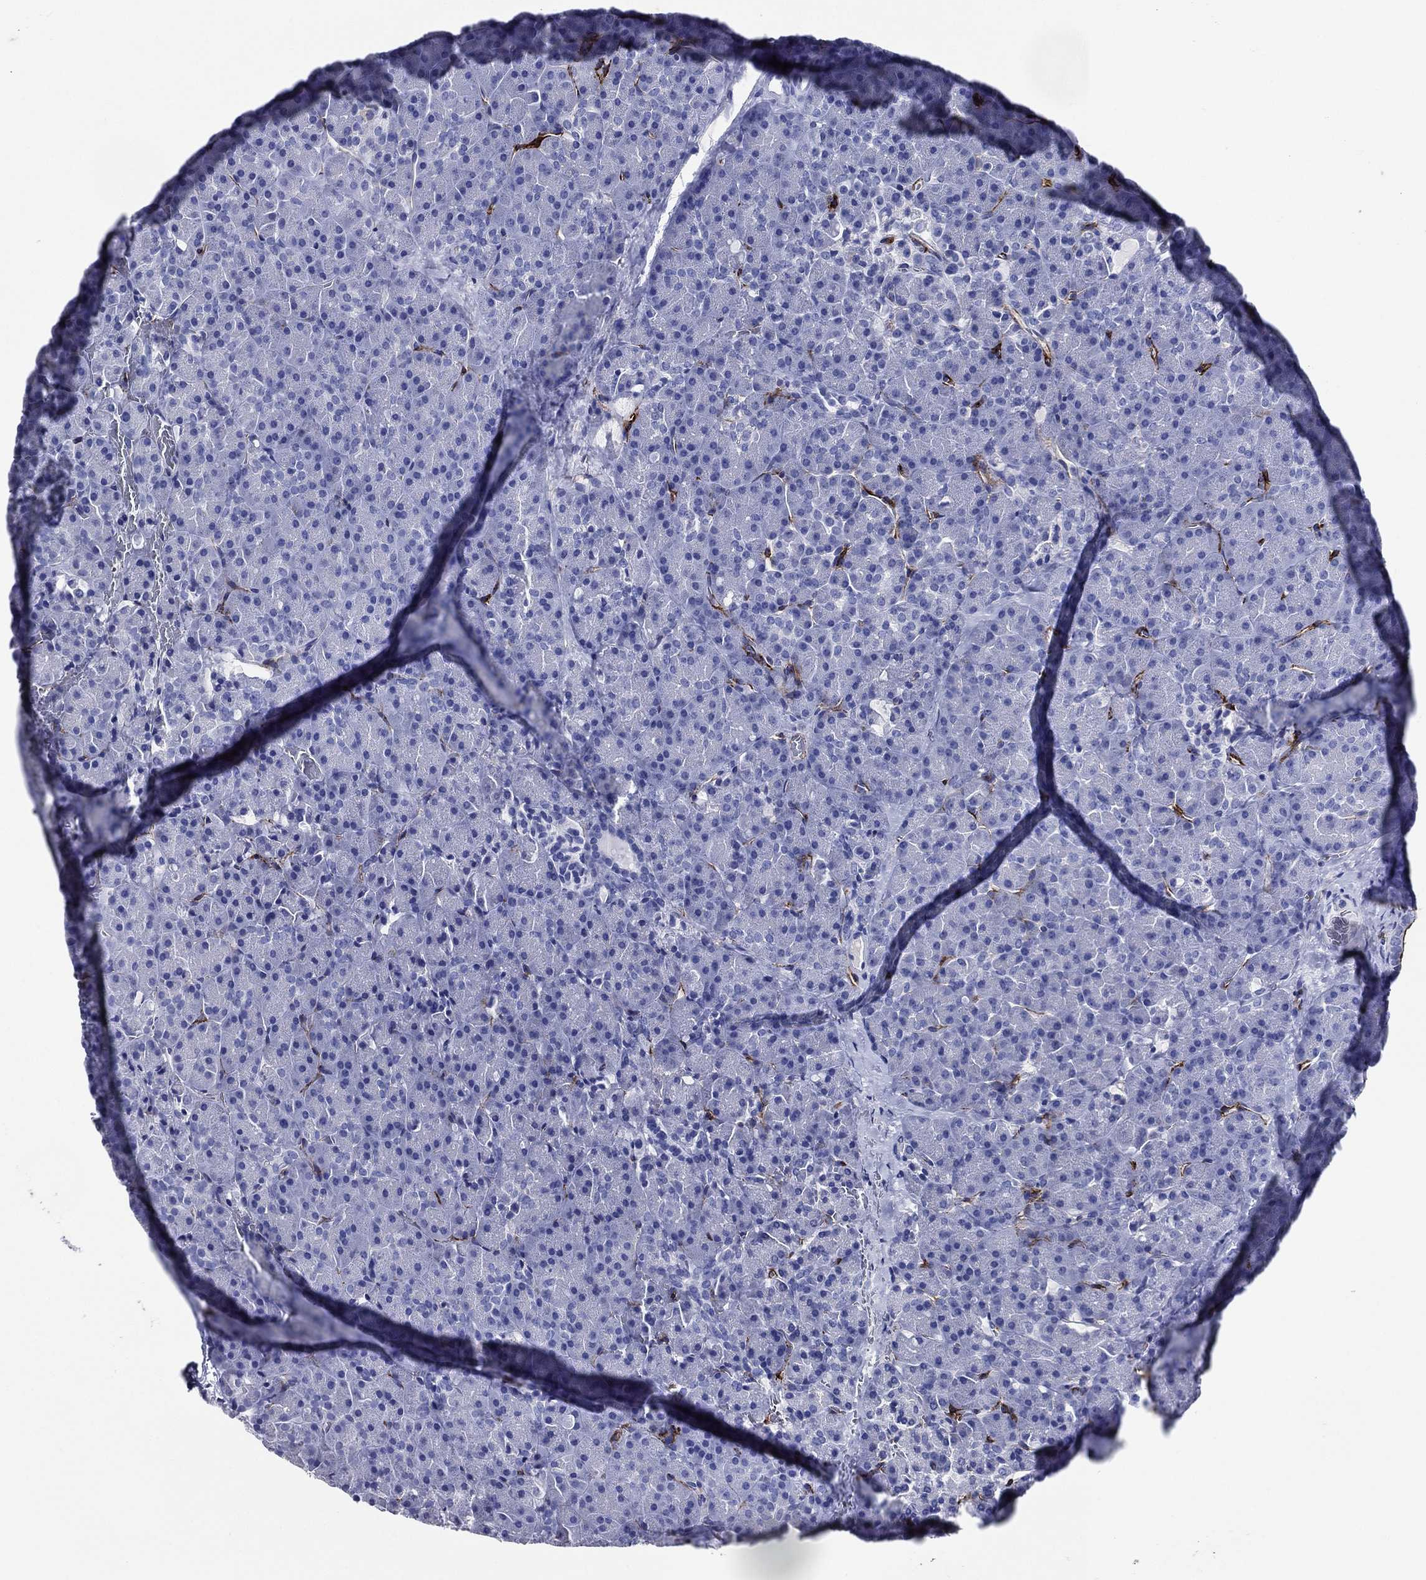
{"staining": {"intensity": "strong", "quantity": "<25%", "location": "cytoplasmic/membranous"}, "tissue": "pancreas", "cell_type": "Exocrine glandular cells", "image_type": "normal", "snomed": [{"axis": "morphology", "description": "Normal tissue, NOS"}, {"axis": "topography", "description": "Pancreas"}], "caption": "The photomicrograph reveals immunohistochemical staining of benign pancreas. There is strong cytoplasmic/membranous staining is appreciated in approximately <25% of exocrine glandular cells.", "gene": "ACE2", "patient": {"sex": "female", "age": 44}}